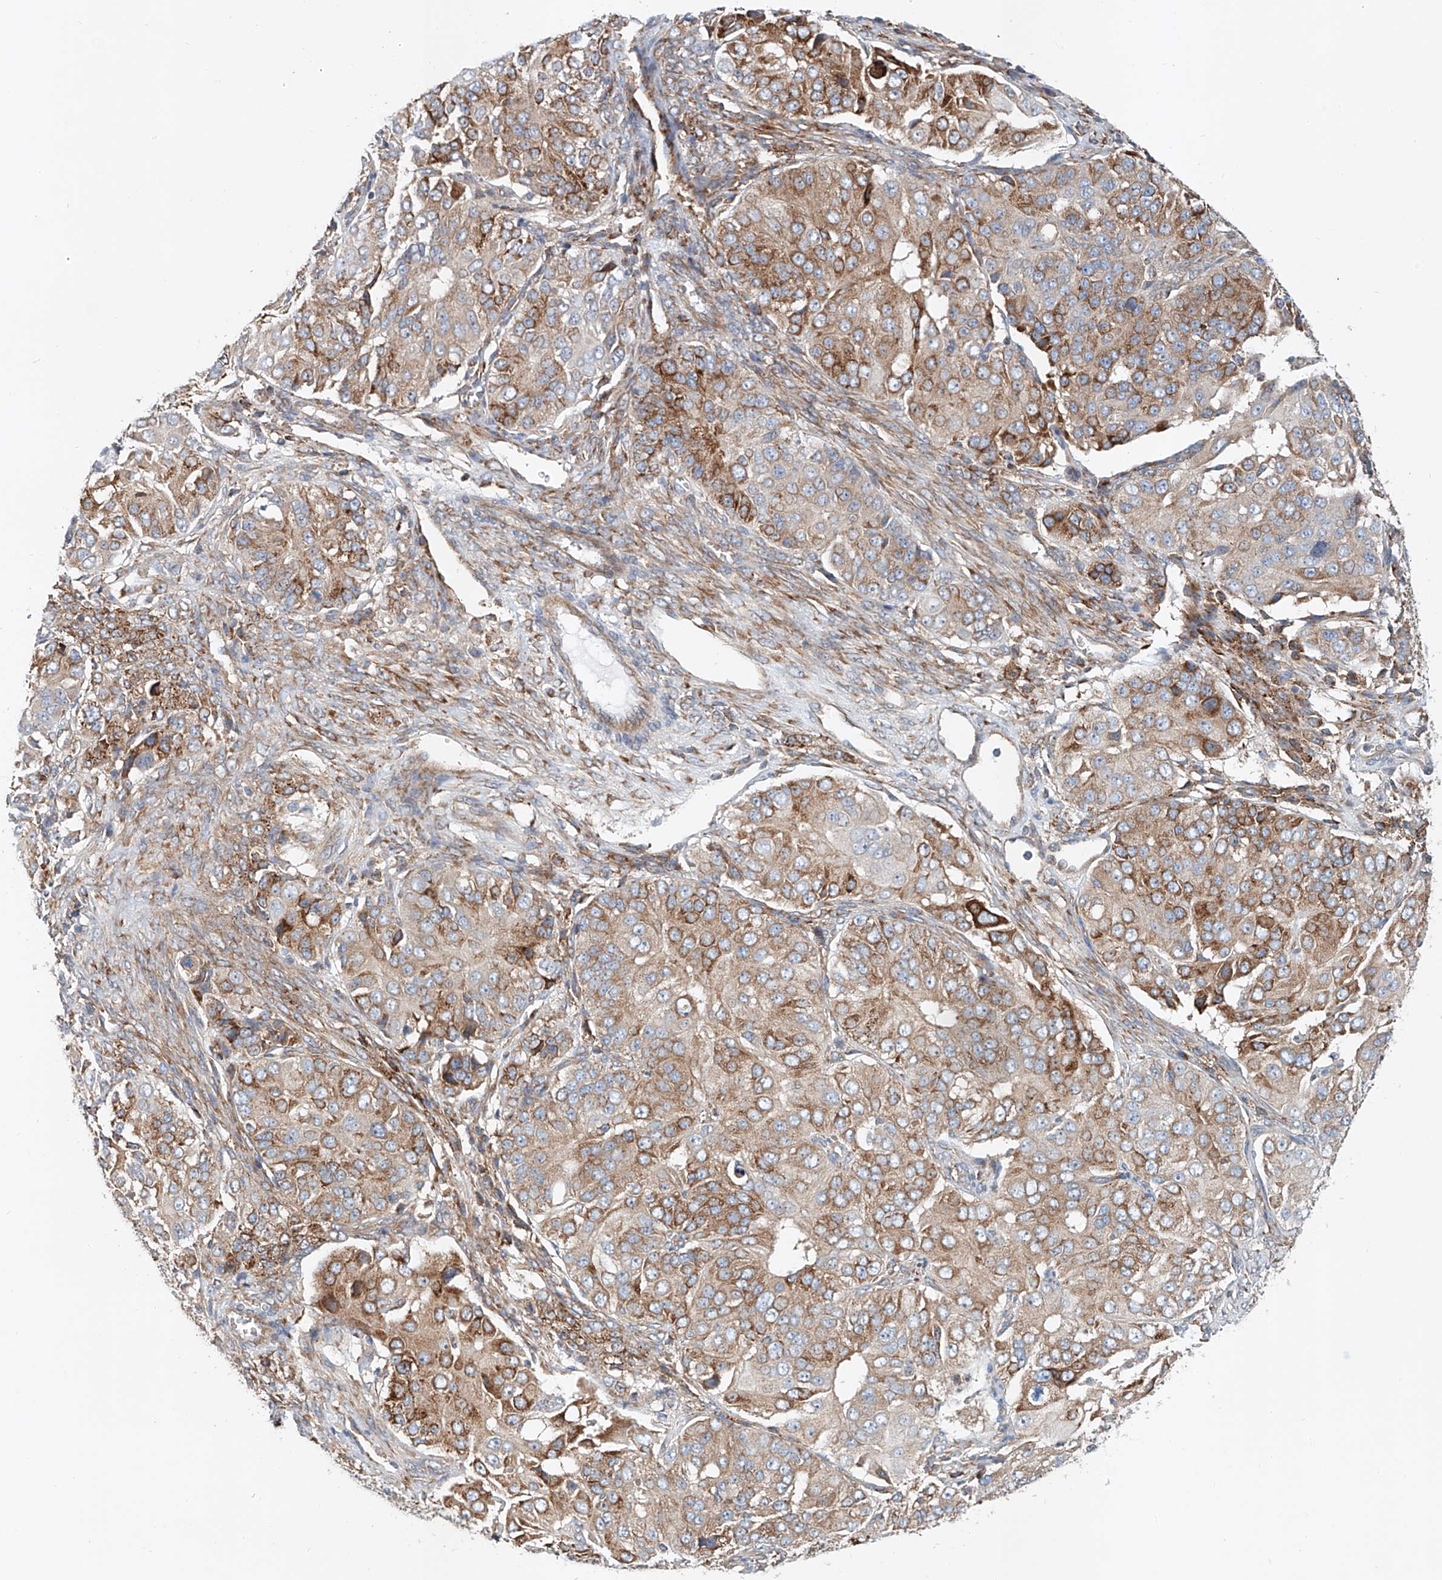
{"staining": {"intensity": "moderate", "quantity": ">75%", "location": "cytoplasmic/membranous"}, "tissue": "ovarian cancer", "cell_type": "Tumor cells", "image_type": "cancer", "snomed": [{"axis": "morphology", "description": "Carcinoma, endometroid"}, {"axis": "topography", "description": "Ovary"}], "caption": "Immunohistochemistry histopathology image of neoplastic tissue: ovarian endometroid carcinoma stained using immunohistochemistry shows medium levels of moderate protein expression localized specifically in the cytoplasmic/membranous of tumor cells, appearing as a cytoplasmic/membranous brown color.", "gene": "SNAP29", "patient": {"sex": "female", "age": 51}}